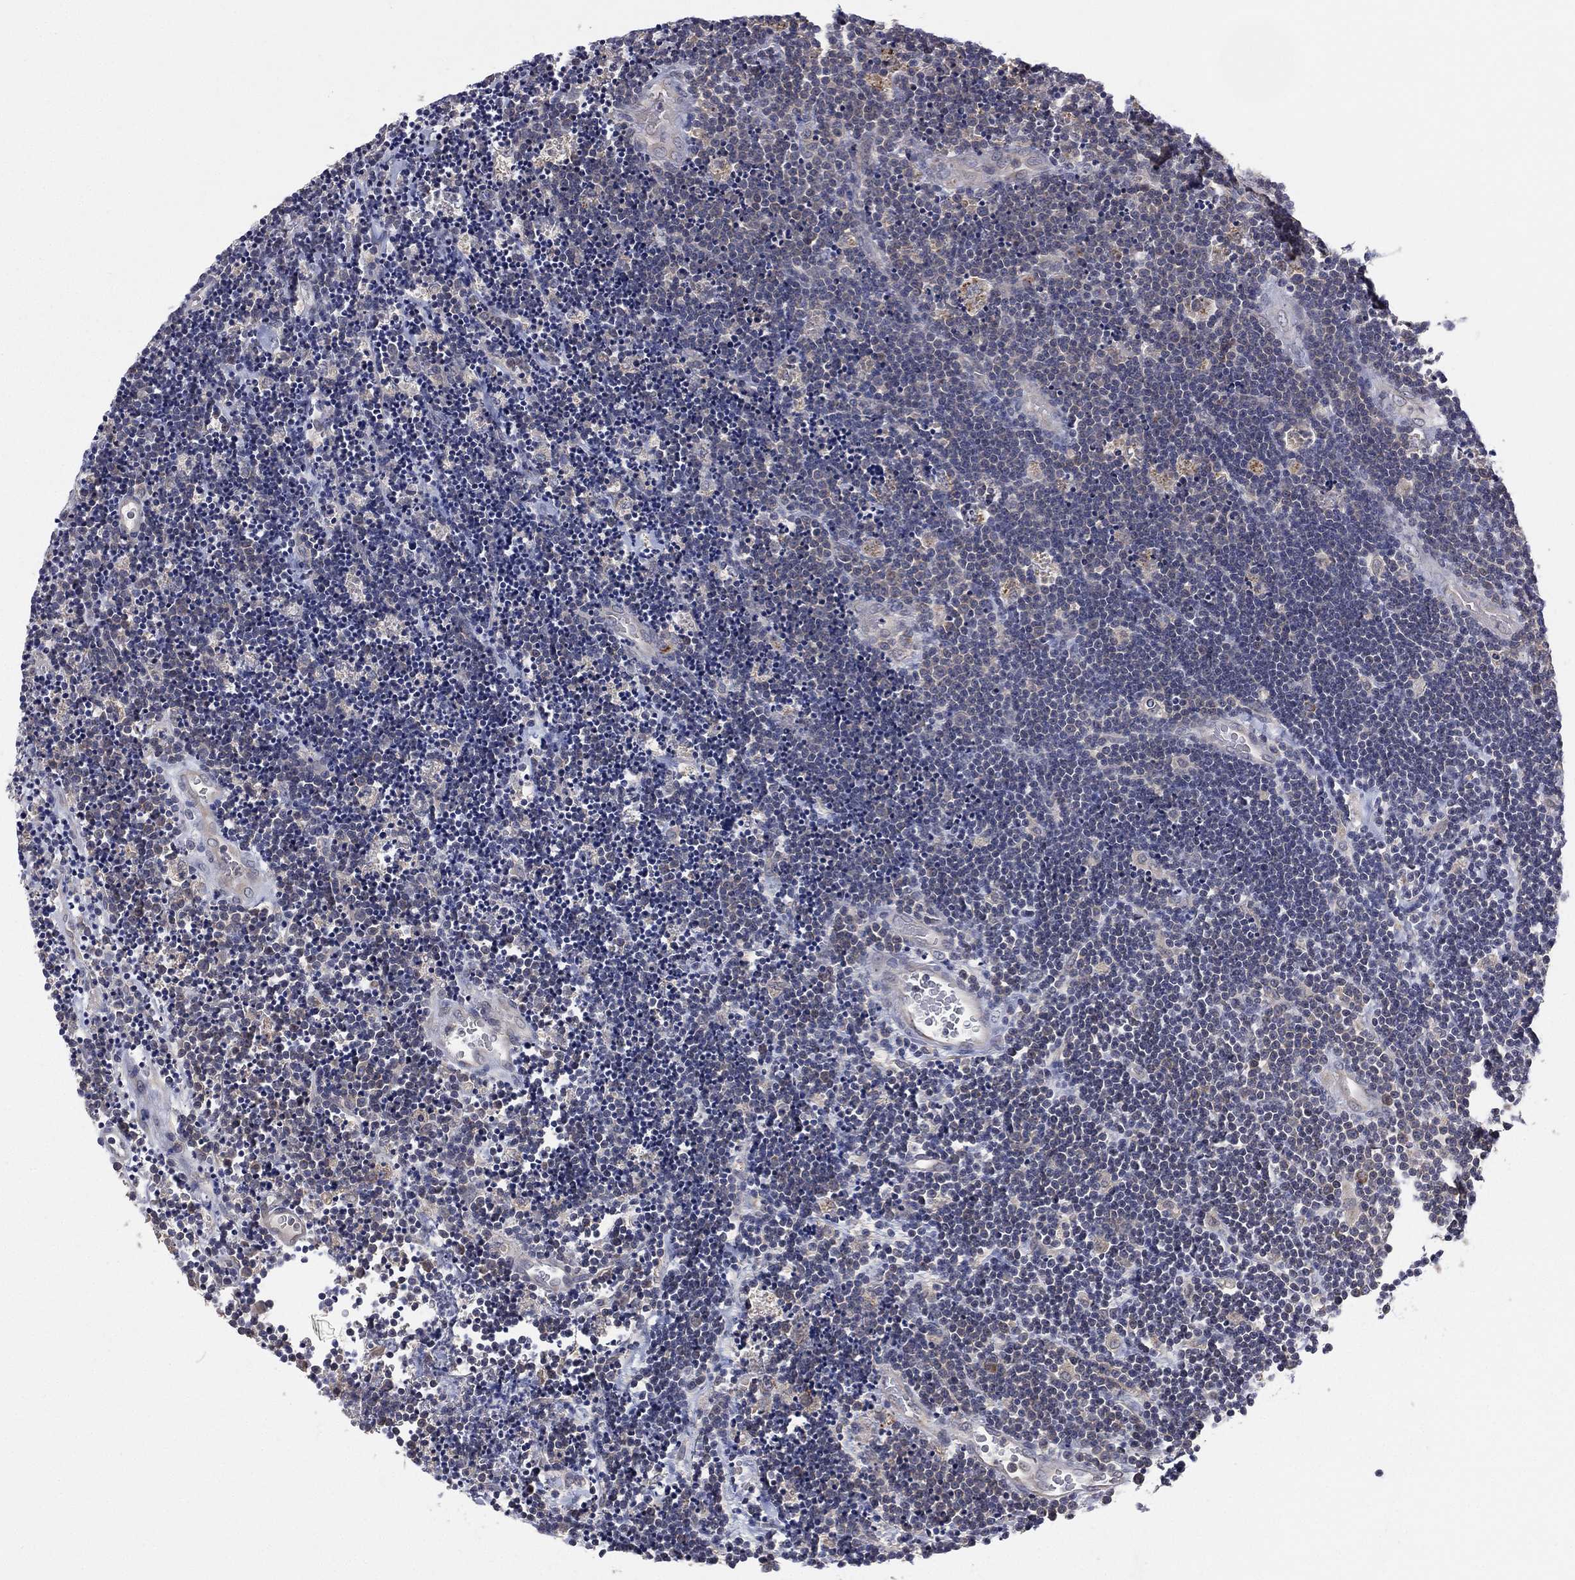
{"staining": {"intensity": "negative", "quantity": "none", "location": "none"}, "tissue": "lymphoma", "cell_type": "Tumor cells", "image_type": "cancer", "snomed": [{"axis": "morphology", "description": "Malignant lymphoma, non-Hodgkin's type, Low grade"}, {"axis": "topography", "description": "Brain"}], "caption": "Malignant lymphoma, non-Hodgkin's type (low-grade) was stained to show a protein in brown. There is no significant expression in tumor cells.", "gene": "MPP7", "patient": {"sex": "female", "age": 66}}